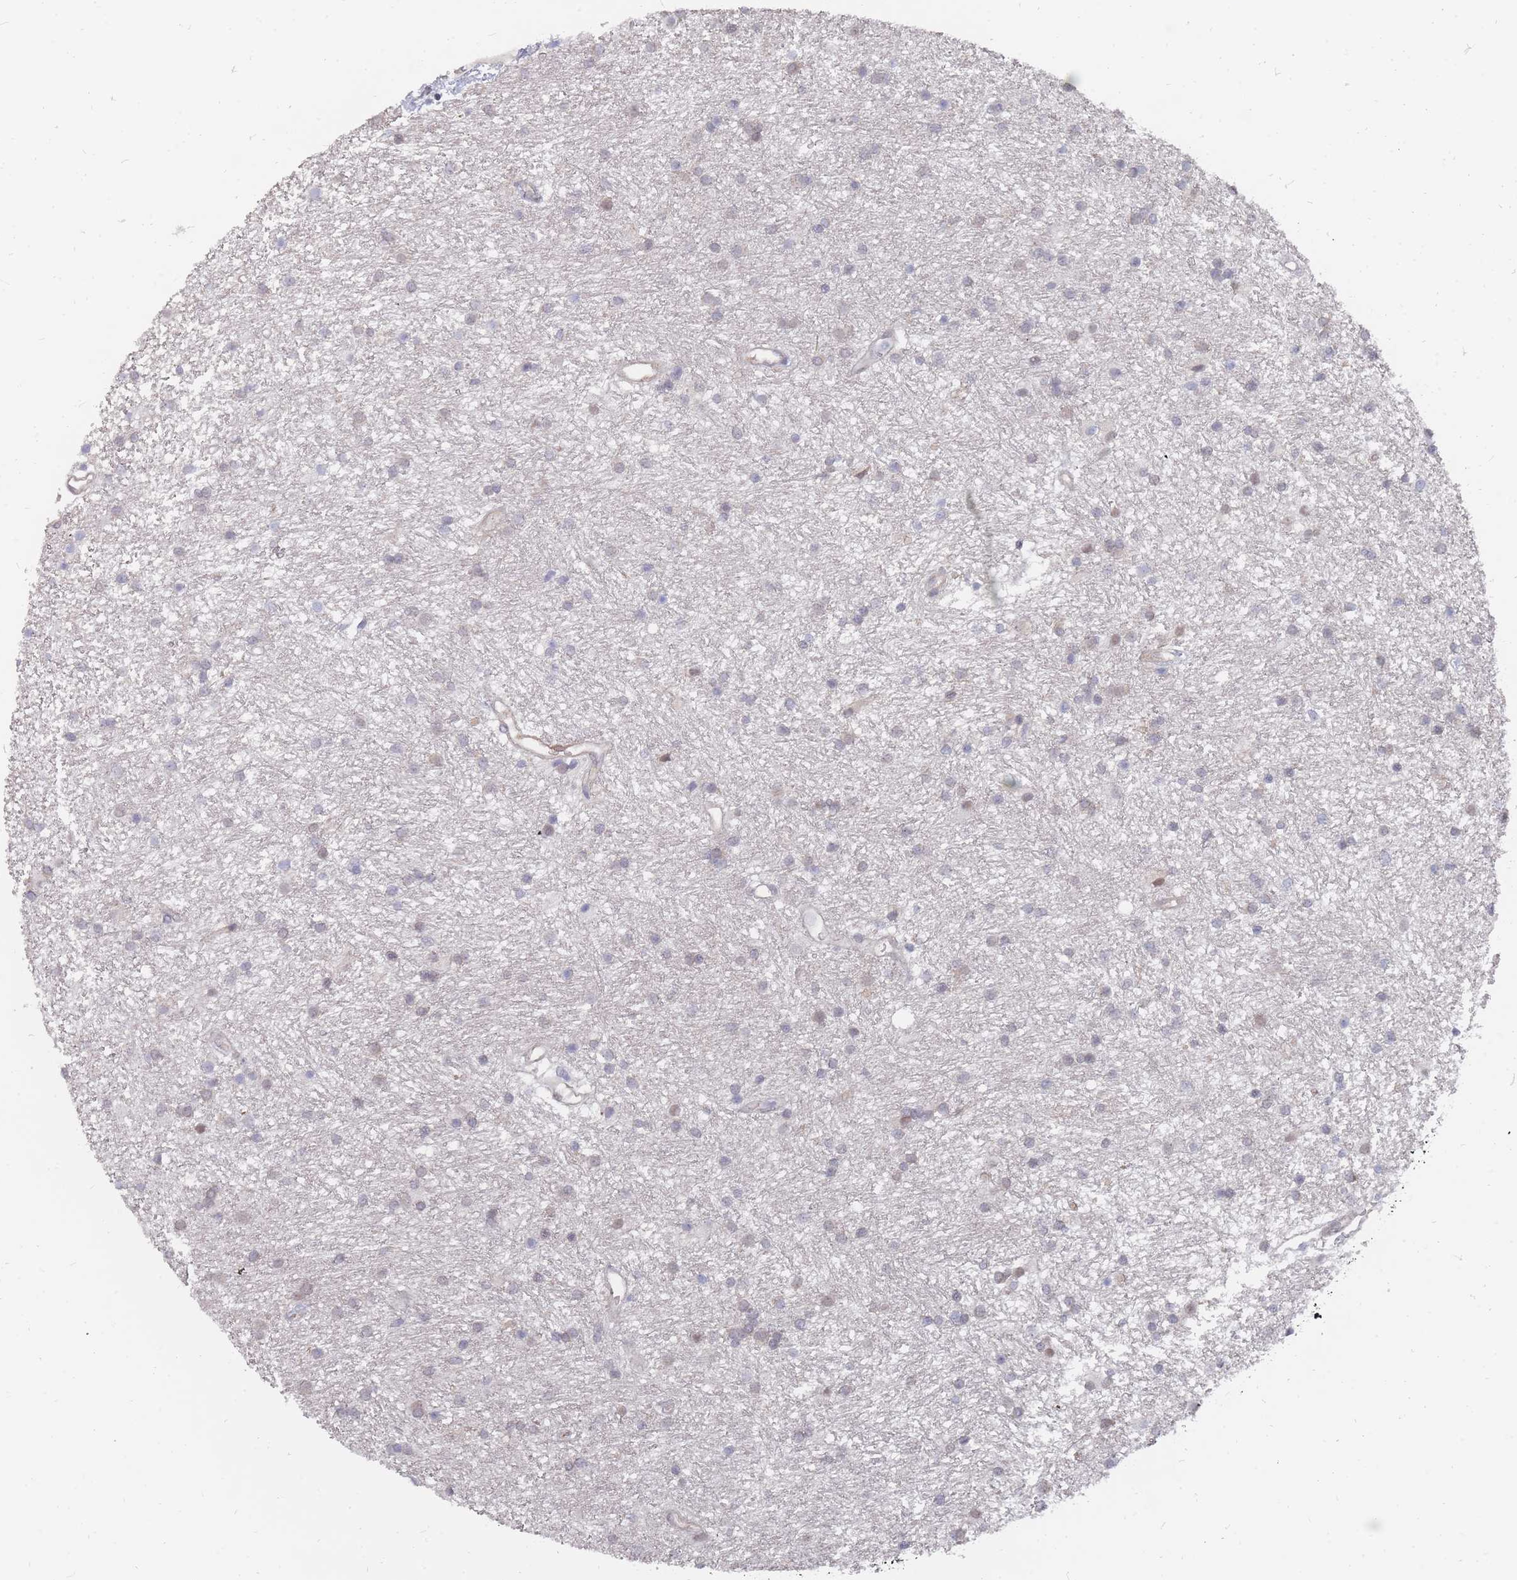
{"staining": {"intensity": "negative", "quantity": "none", "location": "none"}, "tissue": "glioma", "cell_type": "Tumor cells", "image_type": "cancer", "snomed": [{"axis": "morphology", "description": "Glioma, malignant, High grade"}, {"axis": "topography", "description": "Brain"}], "caption": "There is no significant expression in tumor cells of malignant glioma (high-grade).", "gene": "NKD1", "patient": {"sex": "male", "age": 77}}